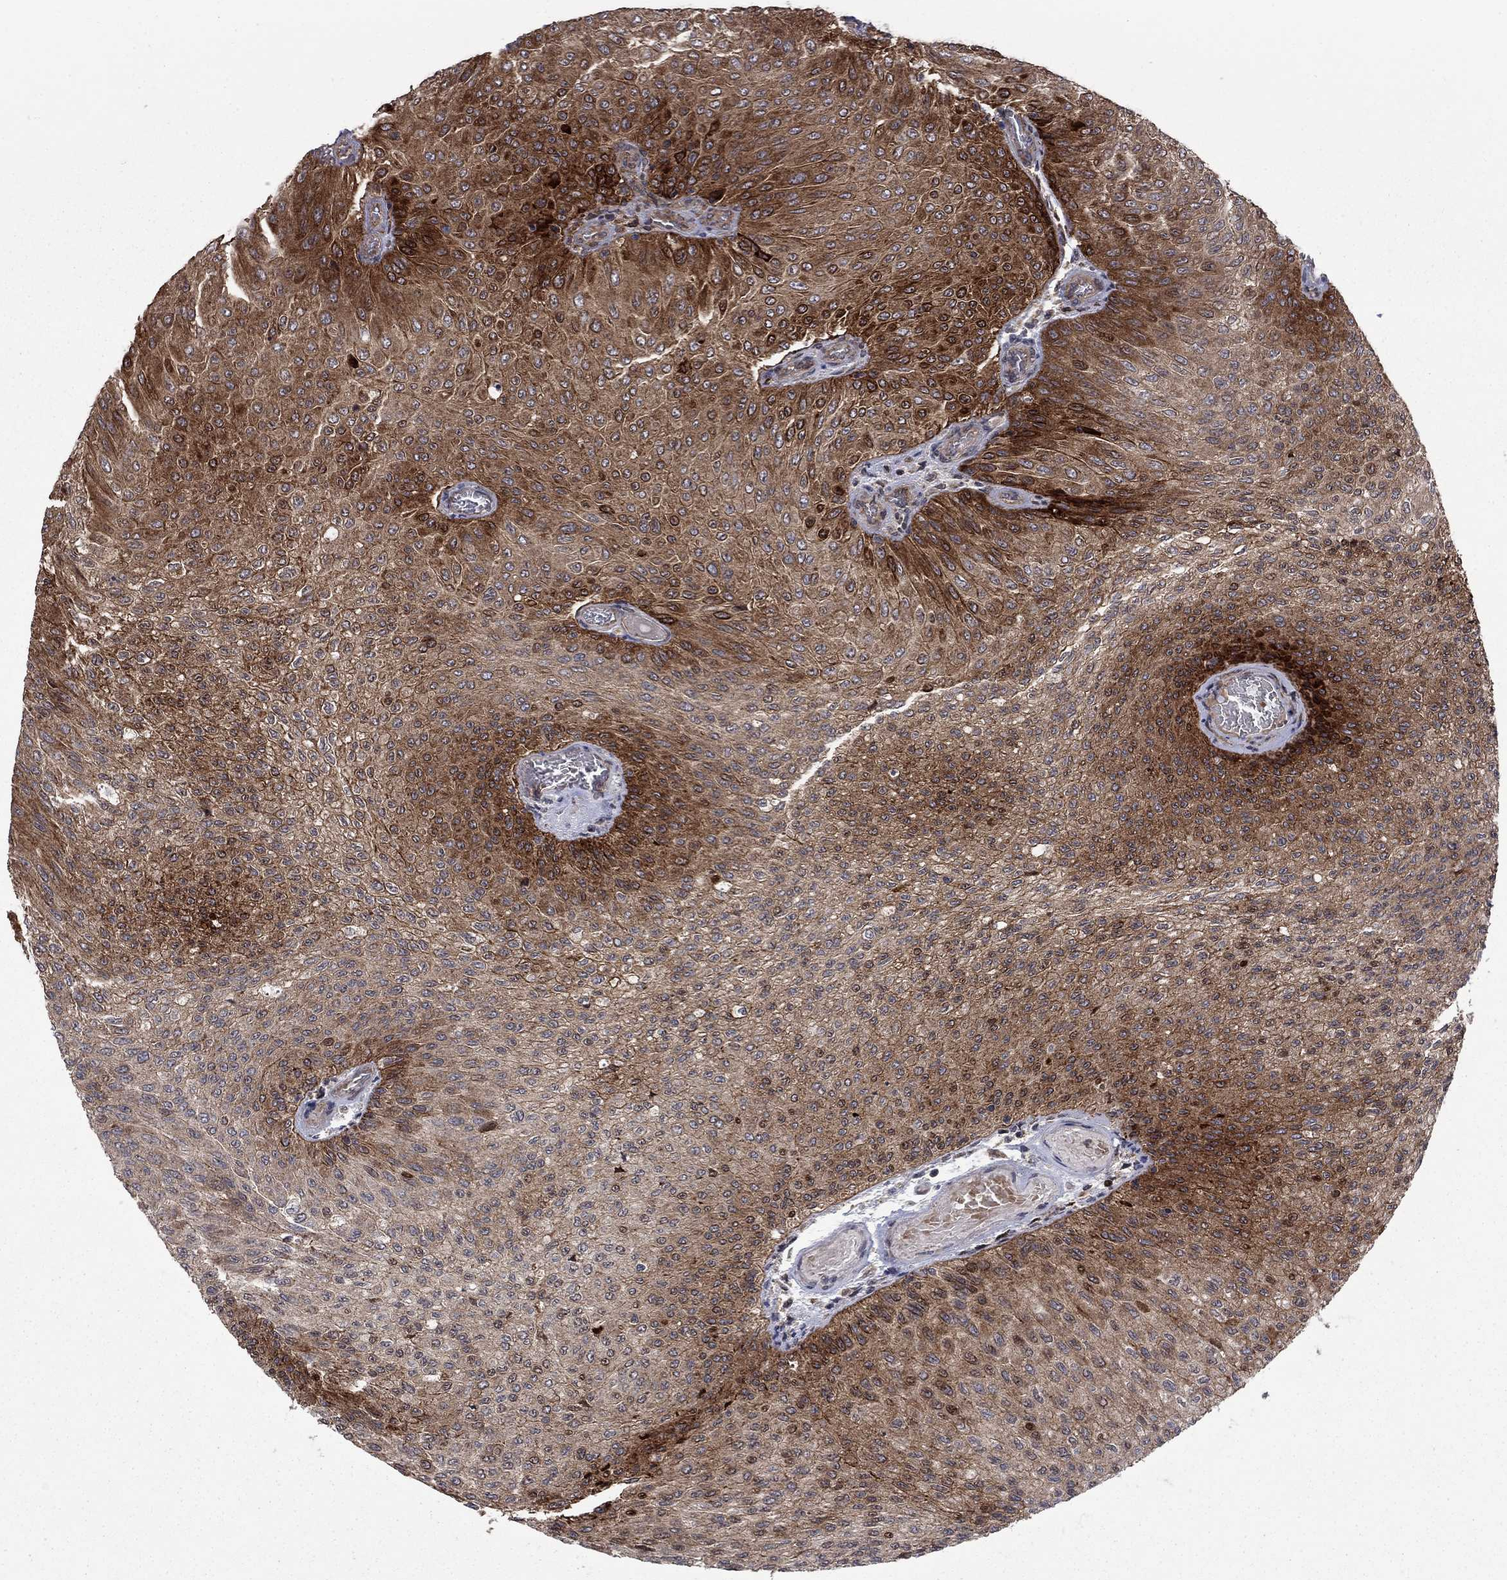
{"staining": {"intensity": "strong", "quantity": "25%-75%", "location": "cytoplasmic/membranous"}, "tissue": "urothelial cancer", "cell_type": "Tumor cells", "image_type": "cancer", "snomed": [{"axis": "morphology", "description": "Urothelial carcinoma, Low grade"}, {"axis": "topography", "description": "Ureter, NOS"}, {"axis": "topography", "description": "Urinary bladder"}], "caption": "Immunohistochemical staining of low-grade urothelial carcinoma reveals high levels of strong cytoplasmic/membranous protein staining in about 25%-75% of tumor cells.", "gene": "HDAC4", "patient": {"sex": "male", "age": 78}}